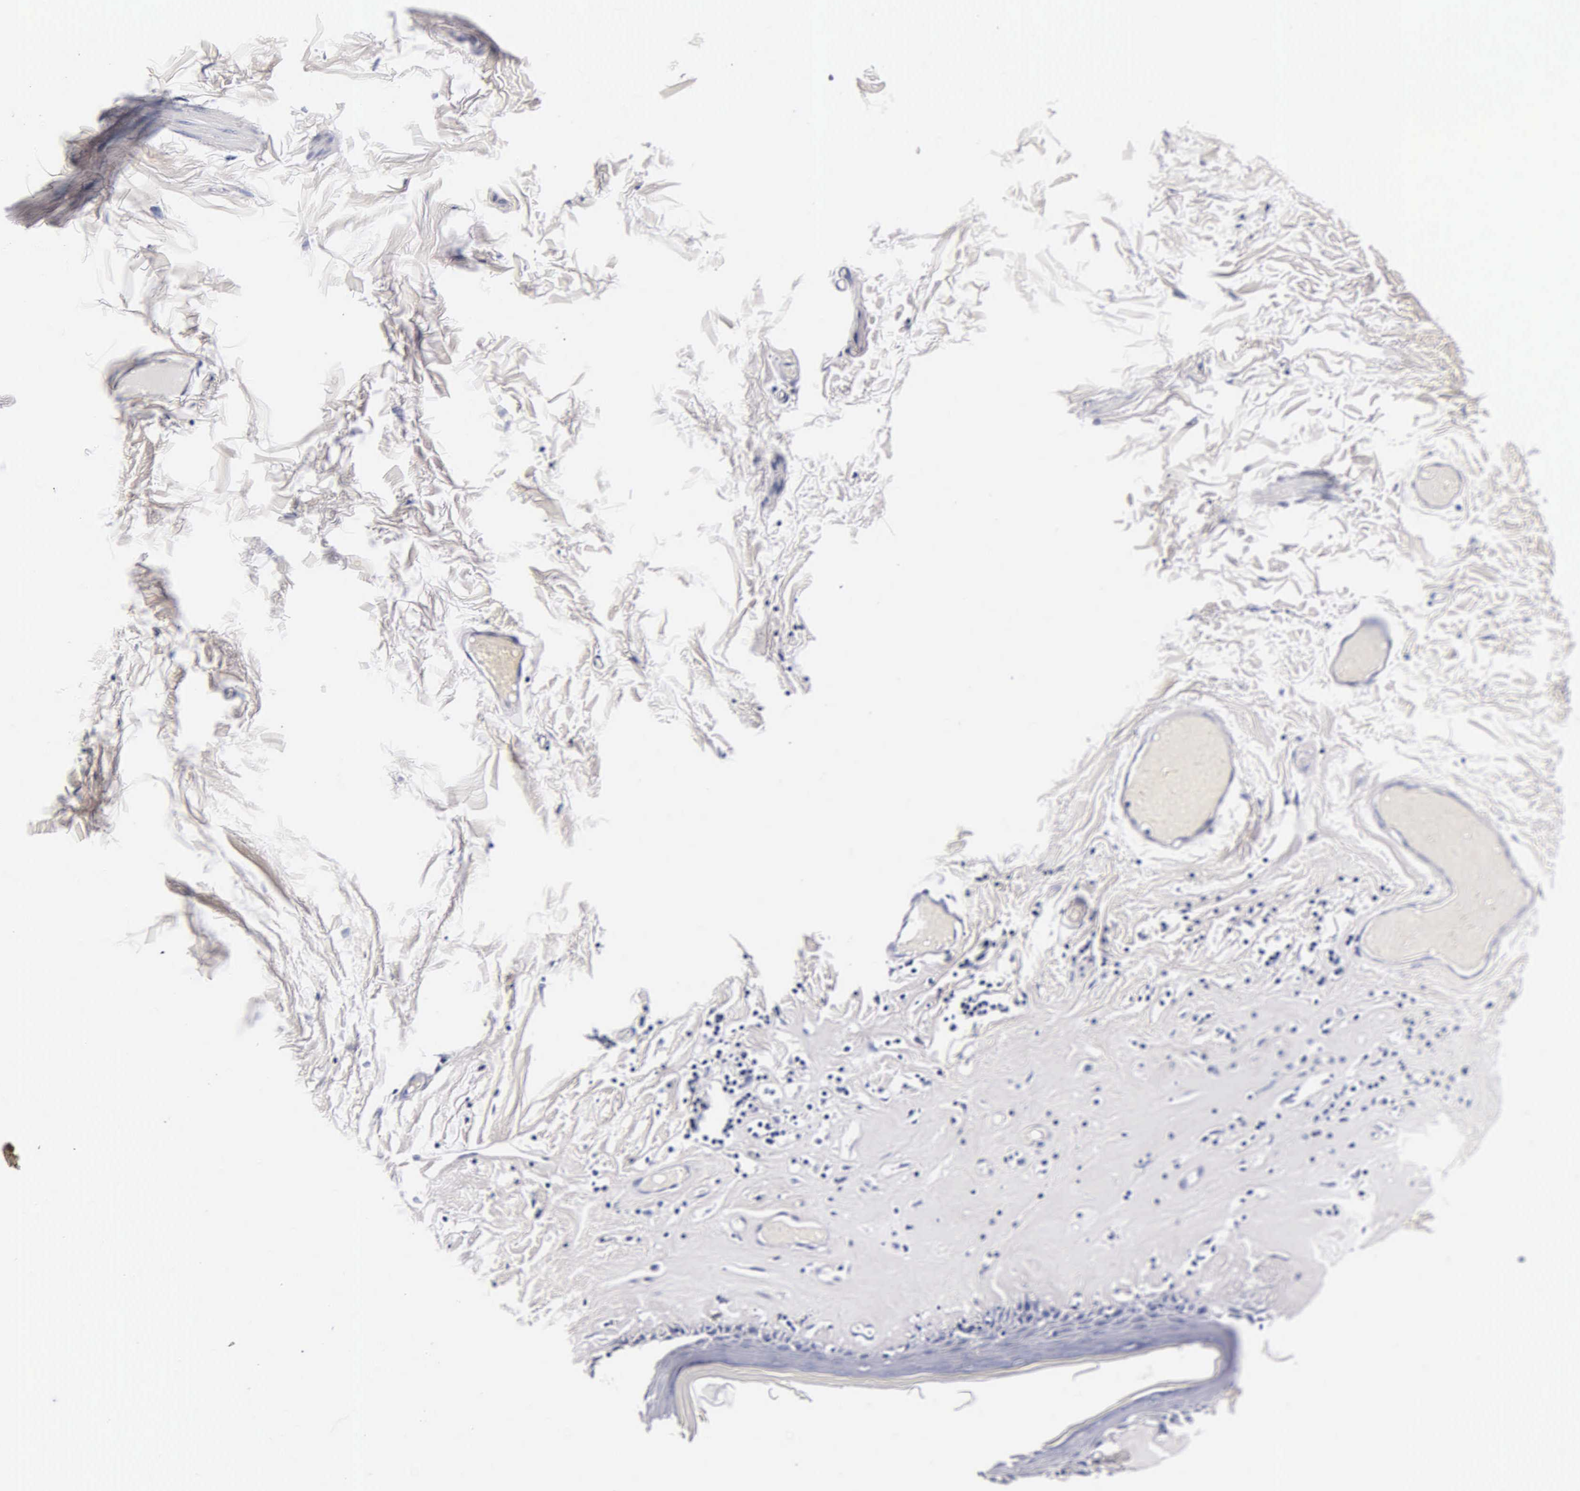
{"staining": {"intensity": "negative", "quantity": "none", "location": "none"}, "tissue": "skin", "cell_type": "Epidermal cells", "image_type": "normal", "snomed": [{"axis": "morphology", "description": "Normal tissue, NOS"}, {"axis": "topography", "description": "Vascular tissue"}, {"axis": "topography", "description": "Vulva"}, {"axis": "topography", "description": "Peripheral nerve tissue"}], "caption": "The histopathology image demonstrates no staining of epidermal cells in unremarkable skin. Nuclei are stained in blue.", "gene": "MB", "patient": {"sex": "female", "age": 86}}